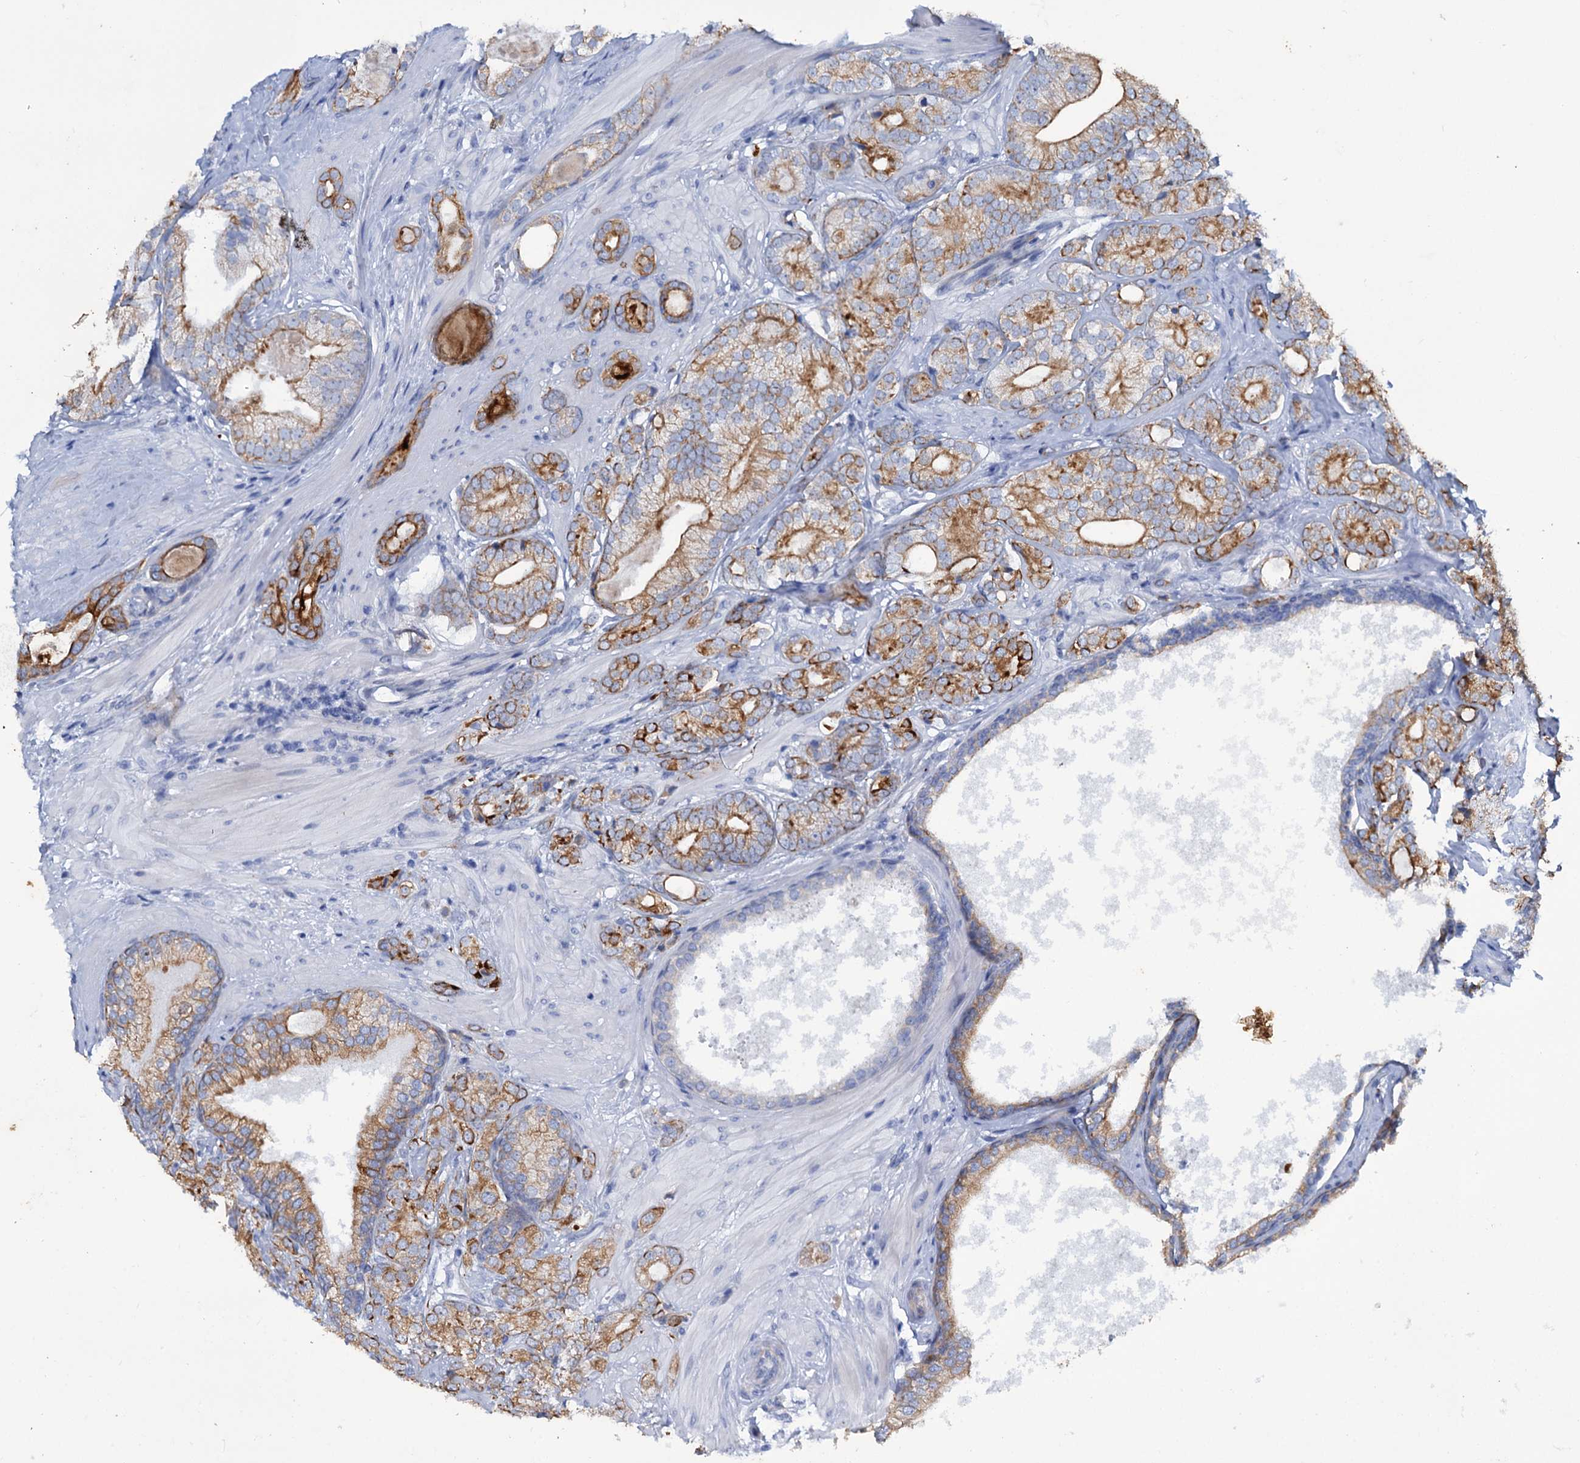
{"staining": {"intensity": "moderate", "quantity": ">75%", "location": "cytoplasmic/membranous"}, "tissue": "prostate cancer", "cell_type": "Tumor cells", "image_type": "cancer", "snomed": [{"axis": "morphology", "description": "Adenocarcinoma, High grade"}, {"axis": "topography", "description": "Prostate"}], "caption": "Immunohistochemistry image of human prostate cancer stained for a protein (brown), which shows medium levels of moderate cytoplasmic/membranous positivity in about >75% of tumor cells.", "gene": "FAAP20", "patient": {"sex": "male", "age": 60}}